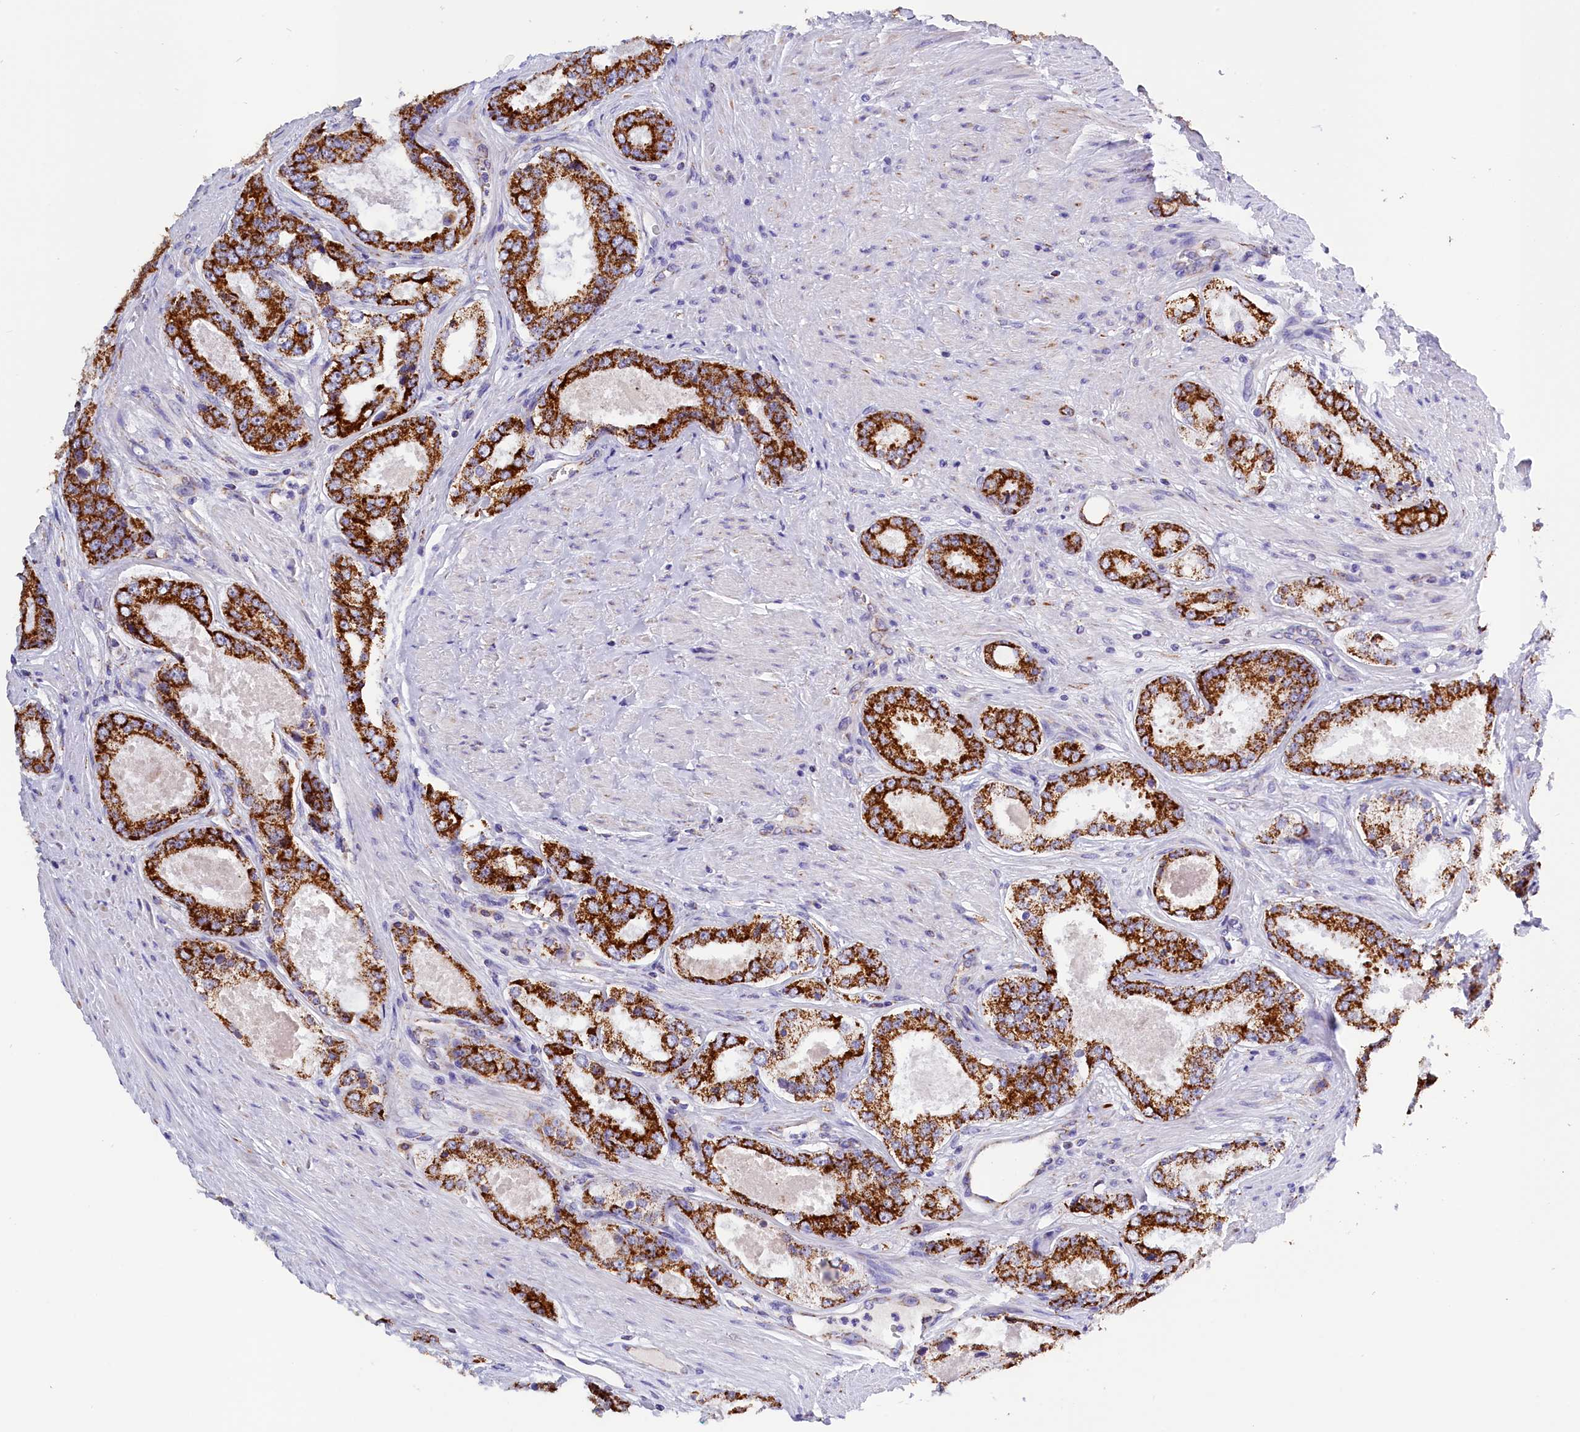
{"staining": {"intensity": "strong", "quantity": ">75%", "location": "cytoplasmic/membranous"}, "tissue": "prostate cancer", "cell_type": "Tumor cells", "image_type": "cancer", "snomed": [{"axis": "morphology", "description": "Adenocarcinoma, Low grade"}, {"axis": "topography", "description": "Prostate"}], "caption": "Low-grade adenocarcinoma (prostate) stained for a protein reveals strong cytoplasmic/membranous positivity in tumor cells.", "gene": "ABAT", "patient": {"sex": "male", "age": 68}}